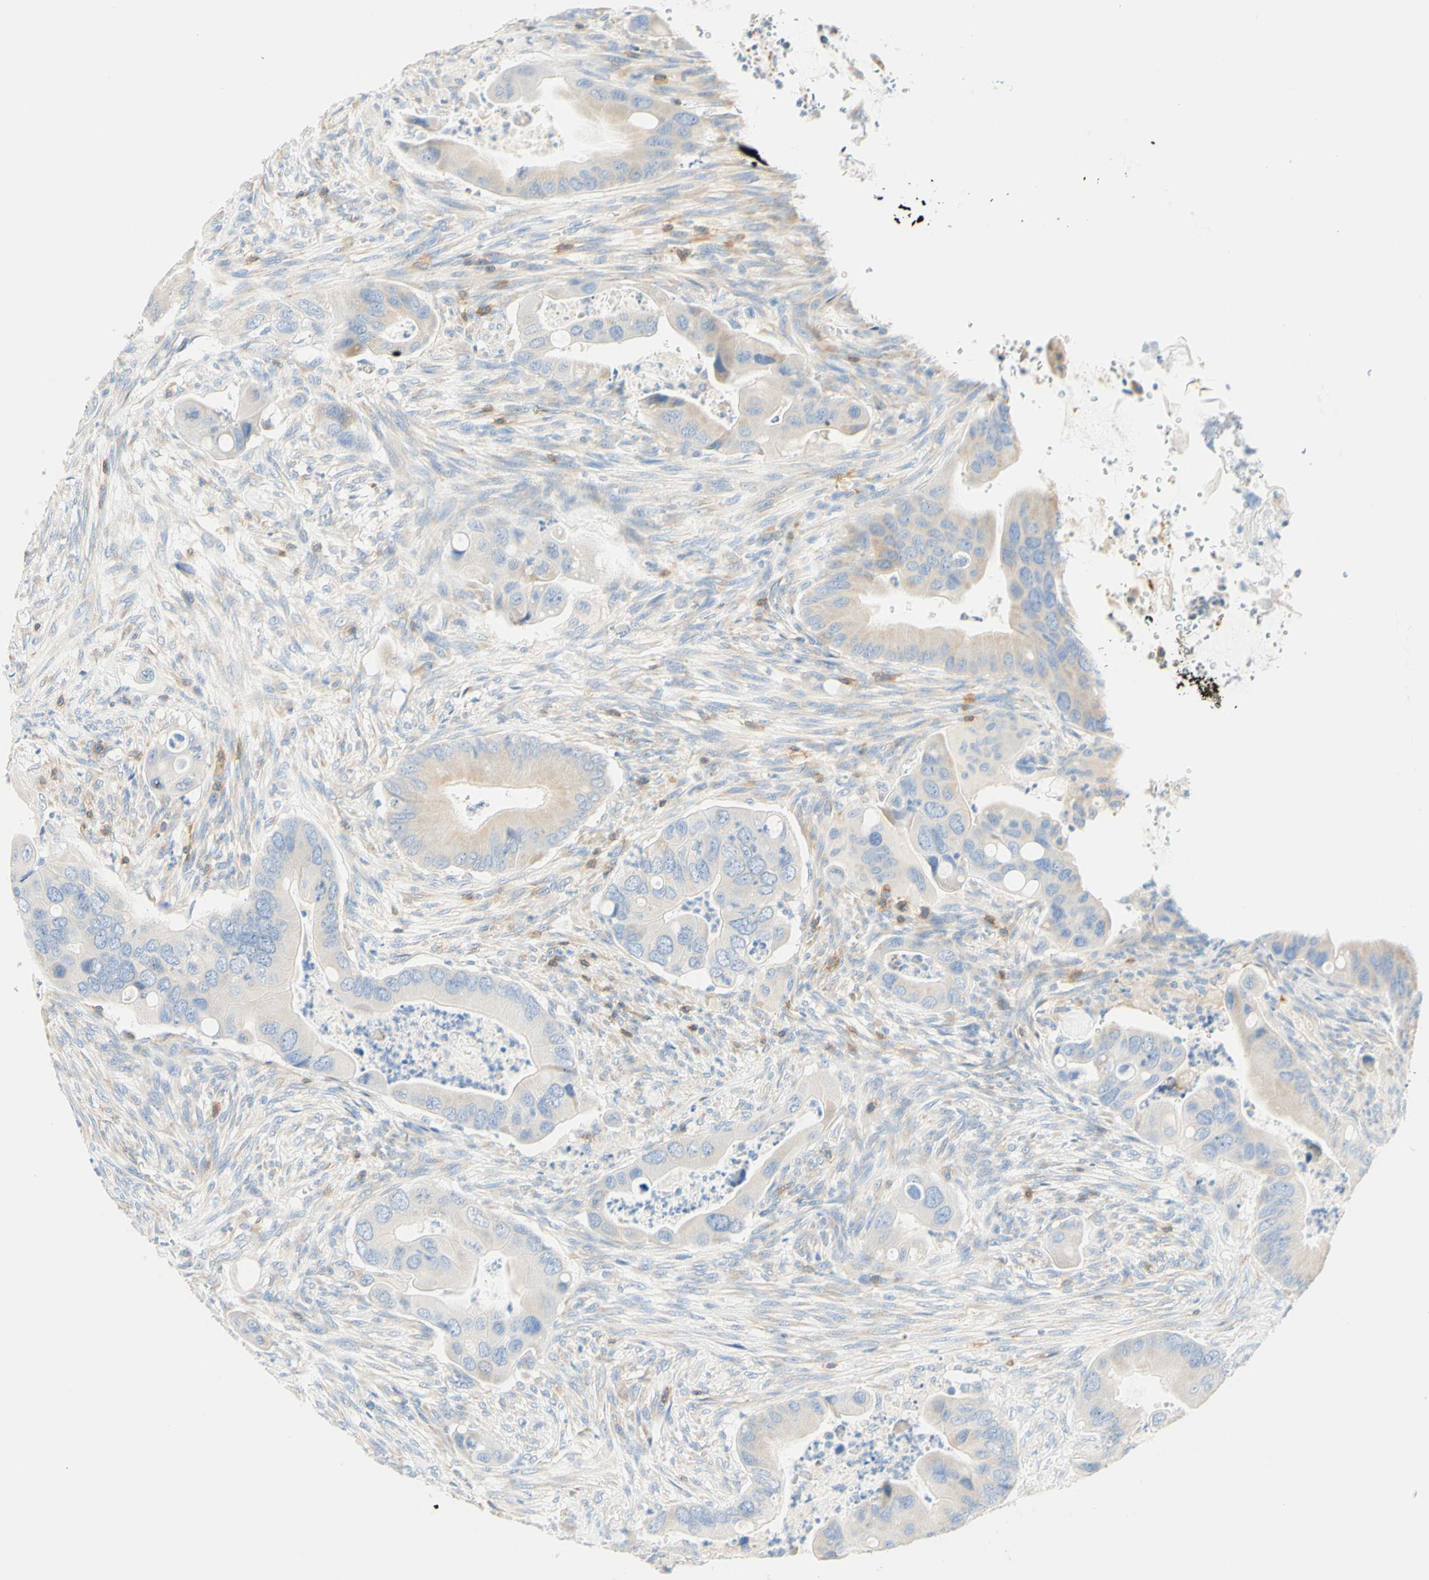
{"staining": {"intensity": "weak", "quantity": "25%-75%", "location": "cytoplasmic/membranous"}, "tissue": "colorectal cancer", "cell_type": "Tumor cells", "image_type": "cancer", "snomed": [{"axis": "morphology", "description": "Adenocarcinoma, NOS"}, {"axis": "topography", "description": "Rectum"}], "caption": "High-magnification brightfield microscopy of colorectal cancer (adenocarcinoma) stained with DAB (brown) and counterstained with hematoxylin (blue). tumor cells exhibit weak cytoplasmic/membranous expression is present in about25%-75% of cells.", "gene": "LAT", "patient": {"sex": "female", "age": 57}}